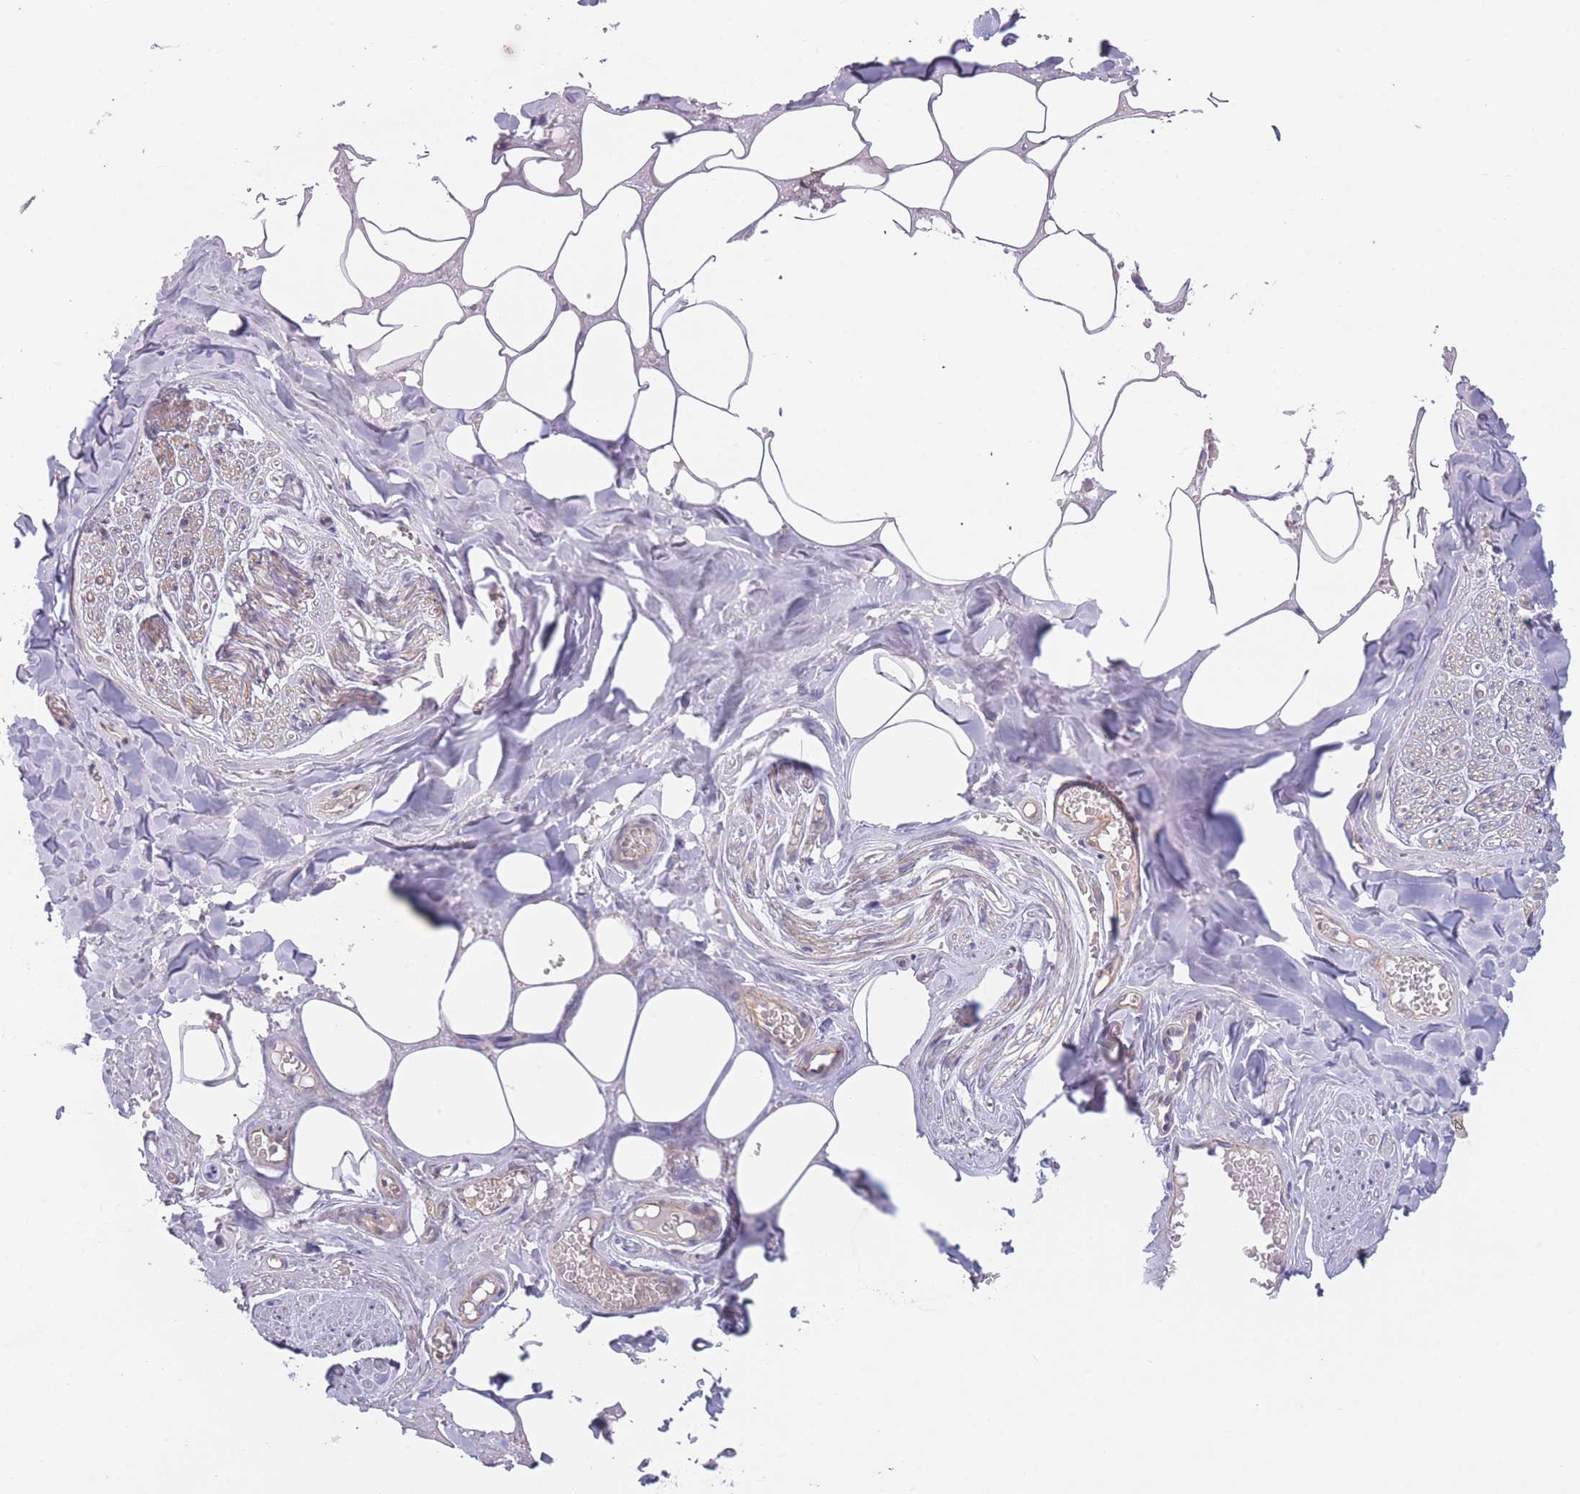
{"staining": {"intensity": "negative", "quantity": "none", "location": "none"}, "tissue": "adipose tissue", "cell_type": "Adipocytes", "image_type": "normal", "snomed": [{"axis": "morphology", "description": "Normal tissue, NOS"}, {"axis": "topography", "description": "Salivary gland"}, {"axis": "topography", "description": "Peripheral nerve tissue"}], "caption": "Immunohistochemistry (IHC) image of benign adipose tissue: adipose tissue stained with DAB (3,3'-diaminobenzidine) displays no significant protein positivity in adipocytes.", "gene": "WDR93", "patient": {"sex": "male", "age": 38}}